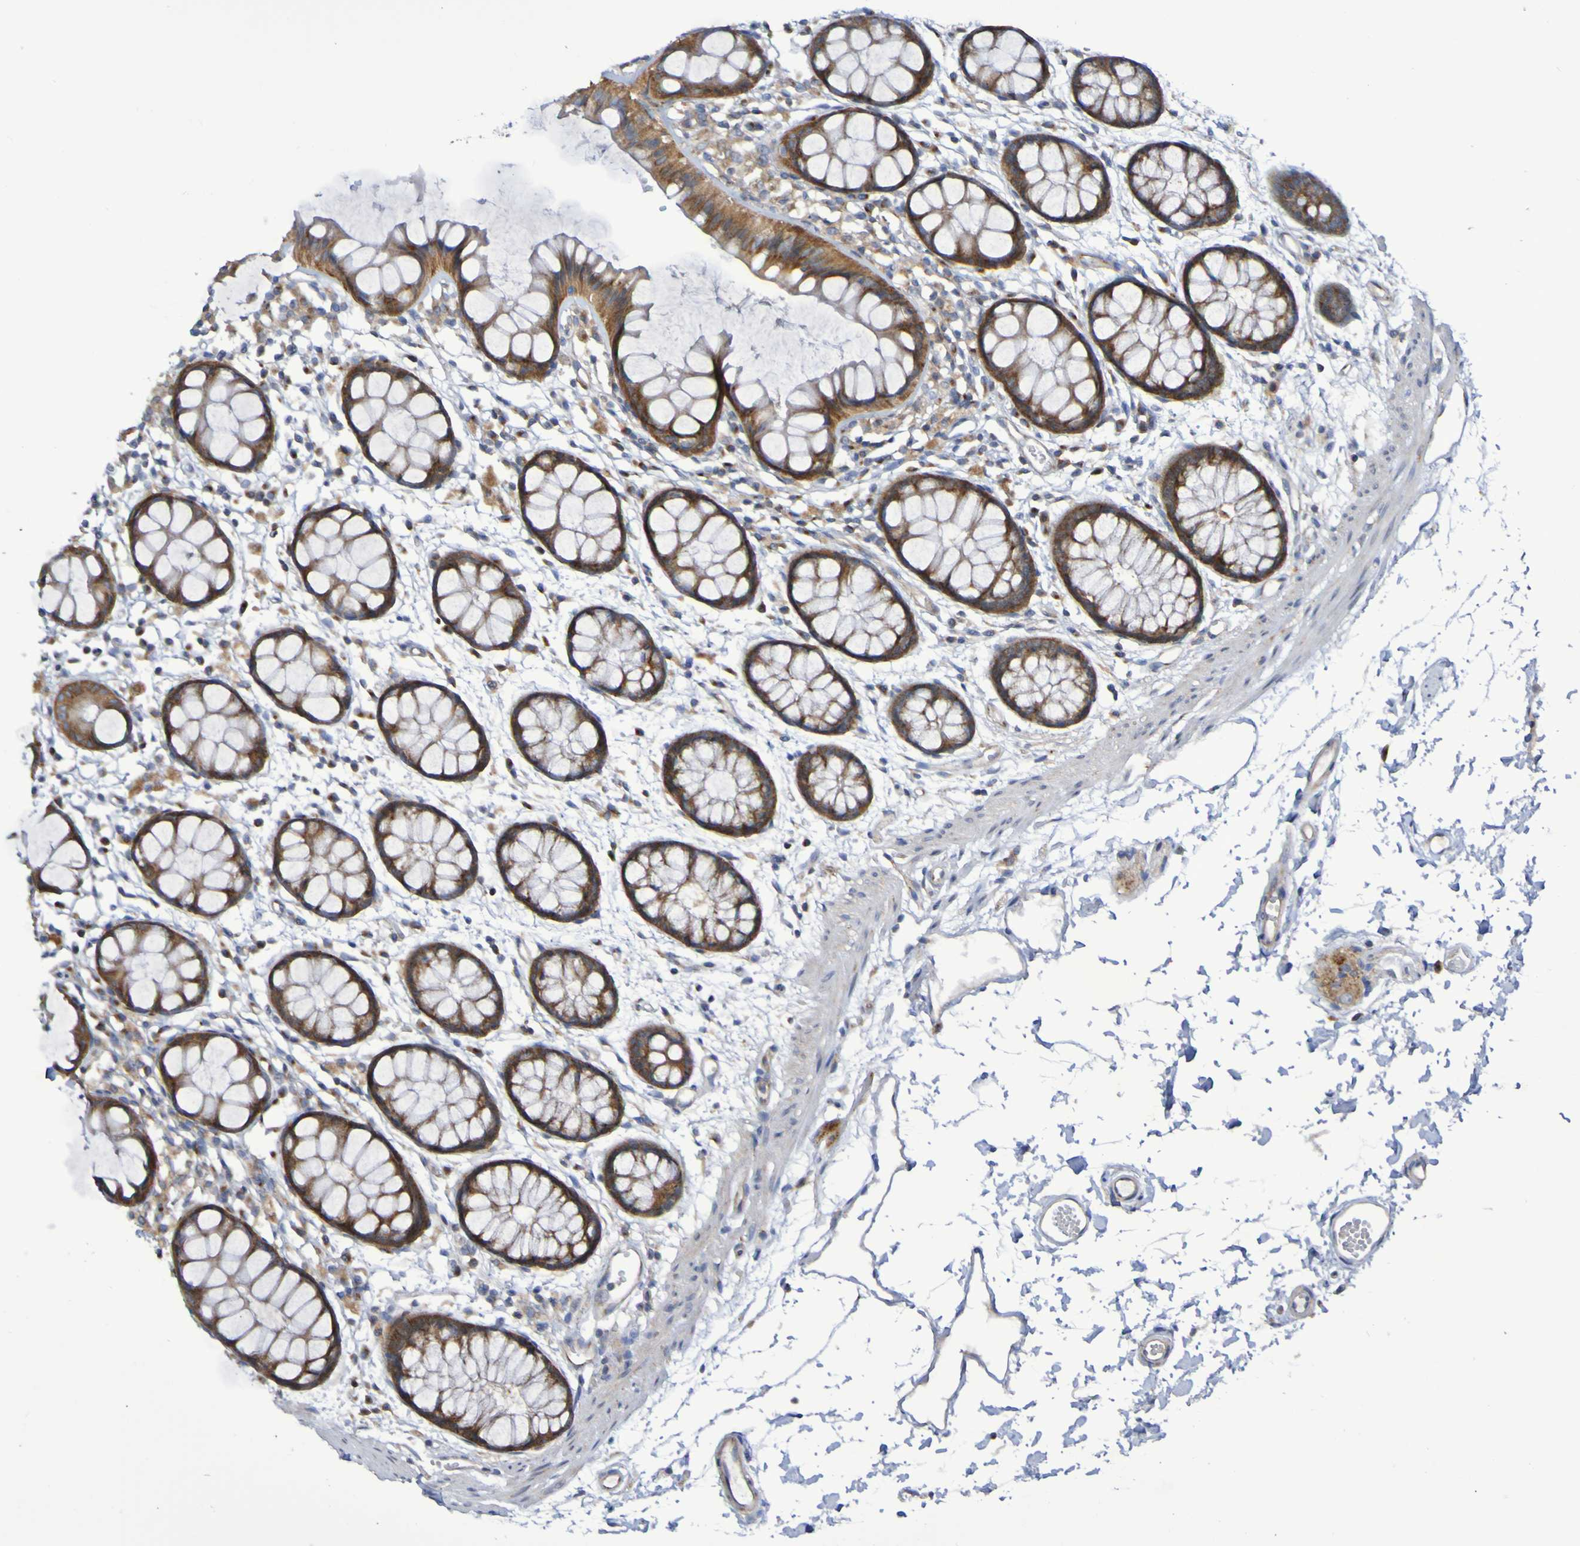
{"staining": {"intensity": "strong", "quantity": ">75%", "location": "cytoplasmic/membranous"}, "tissue": "rectum", "cell_type": "Glandular cells", "image_type": "normal", "snomed": [{"axis": "morphology", "description": "Normal tissue, NOS"}, {"axis": "topography", "description": "Rectum"}], "caption": "A brown stain shows strong cytoplasmic/membranous staining of a protein in glandular cells of unremarkable rectum. (DAB (3,3'-diaminobenzidine) IHC with brightfield microscopy, high magnification).", "gene": "LMBRD2", "patient": {"sex": "female", "age": 66}}